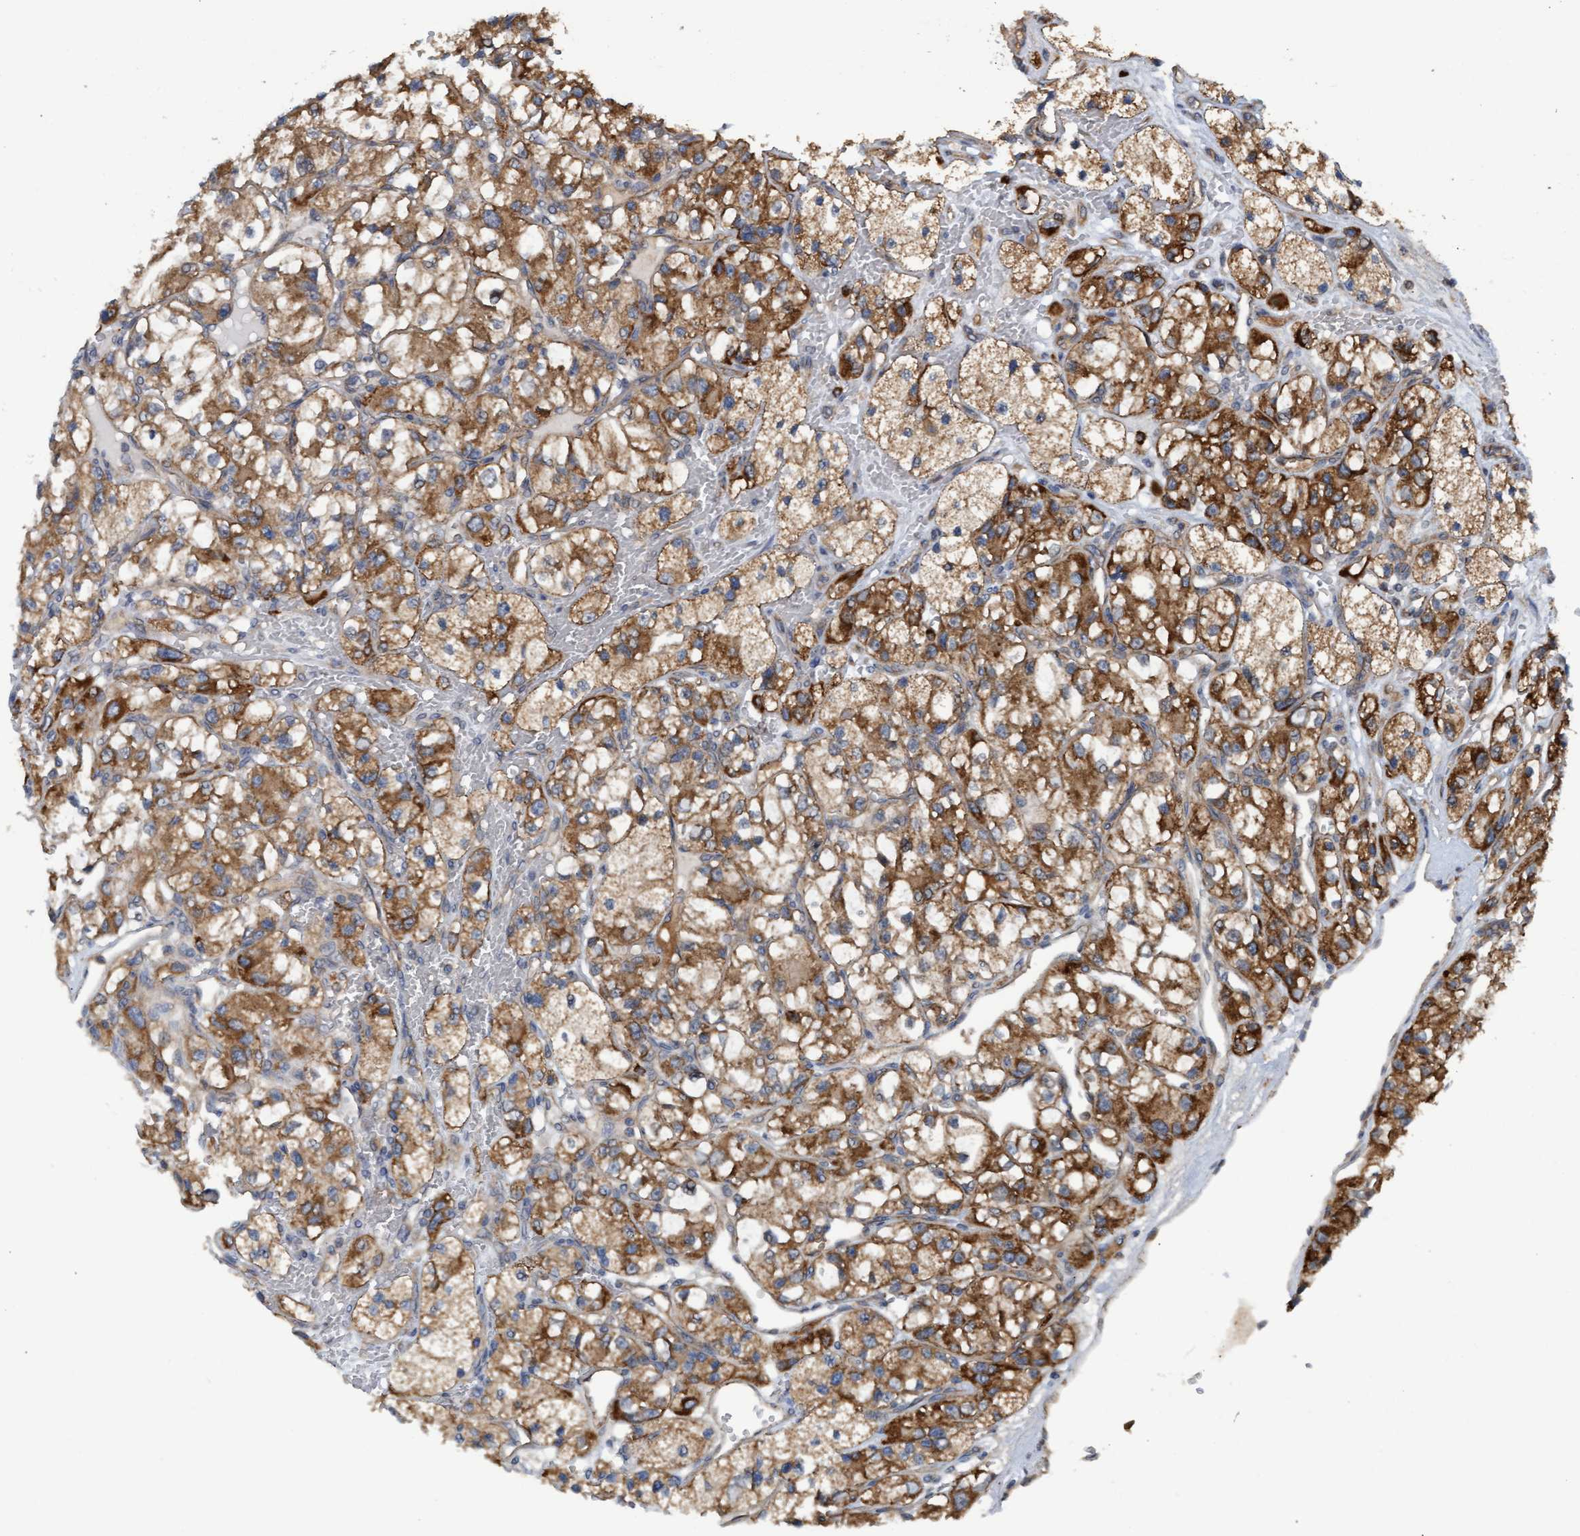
{"staining": {"intensity": "moderate", "quantity": ">75%", "location": "cytoplasmic/membranous"}, "tissue": "renal cancer", "cell_type": "Tumor cells", "image_type": "cancer", "snomed": [{"axis": "morphology", "description": "Adenocarcinoma, NOS"}, {"axis": "topography", "description": "Kidney"}], "caption": "IHC (DAB (3,3'-diaminobenzidine)) staining of renal adenocarcinoma exhibits moderate cytoplasmic/membranous protein staining in approximately >75% of tumor cells. Using DAB (brown) and hematoxylin (blue) stains, captured at high magnification using brightfield microscopy.", "gene": "LRSAM1", "patient": {"sex": "female", "age": 57}}